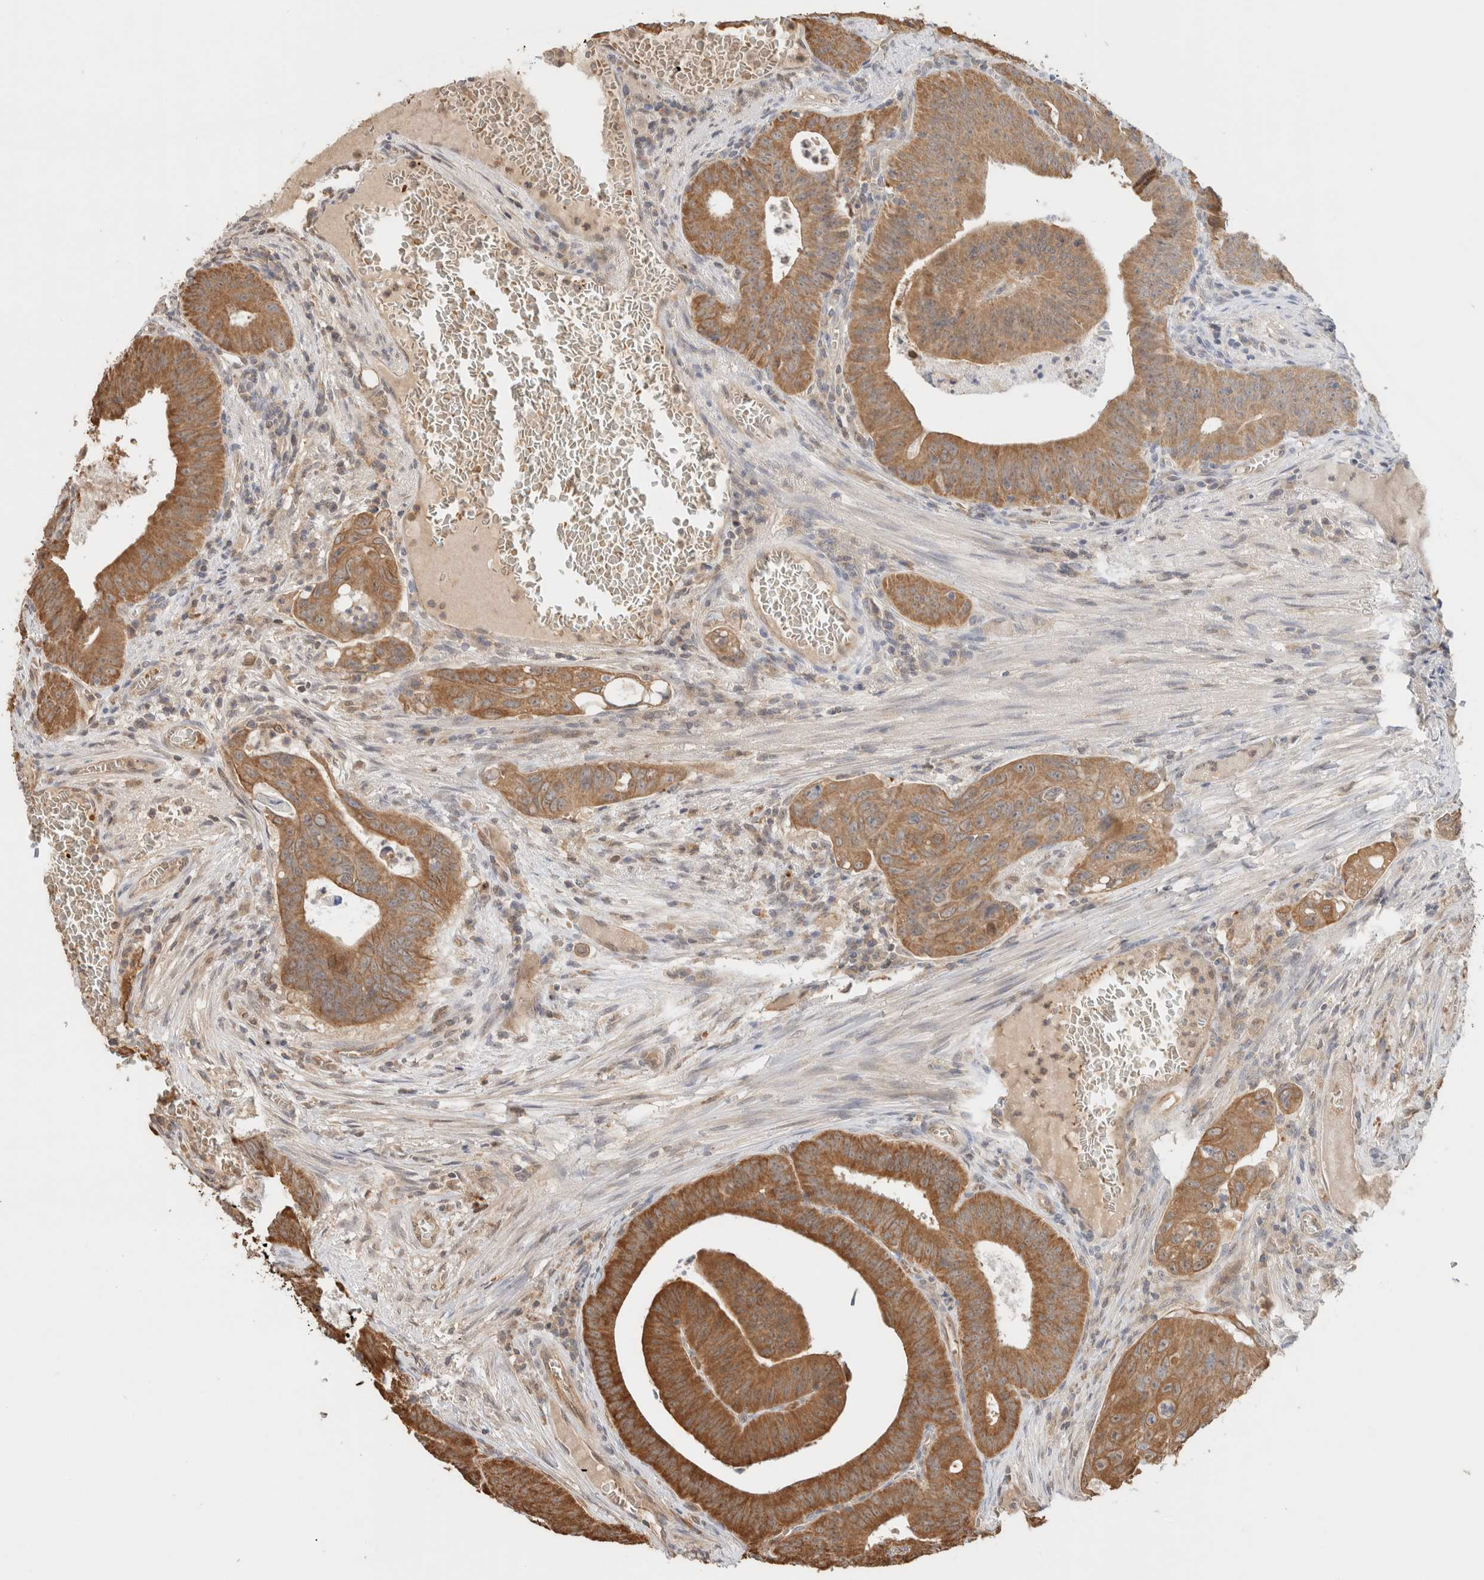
{"staining": {"intensity": "moderate", "quantity": ">75%", "location": "cytoplasmic/membranous"}, "tissue": "colorectal cancer", "cell_type": "Tumor cells", "image_type": "cancer", "snomed": [{"axis": "morphology", "description": "Adenocarcinoma, NOS"}, {"axis": "topography", "description": "Colon"}], "caption": "Immunohistochemical staining of human colorectal adenocarcinoma shows medium levels of moderate cytoplasmic/membranous positivity in about >75% of tumor cells.", "gene": "CA13", "patient": {"sex": "male", "age": 87}}